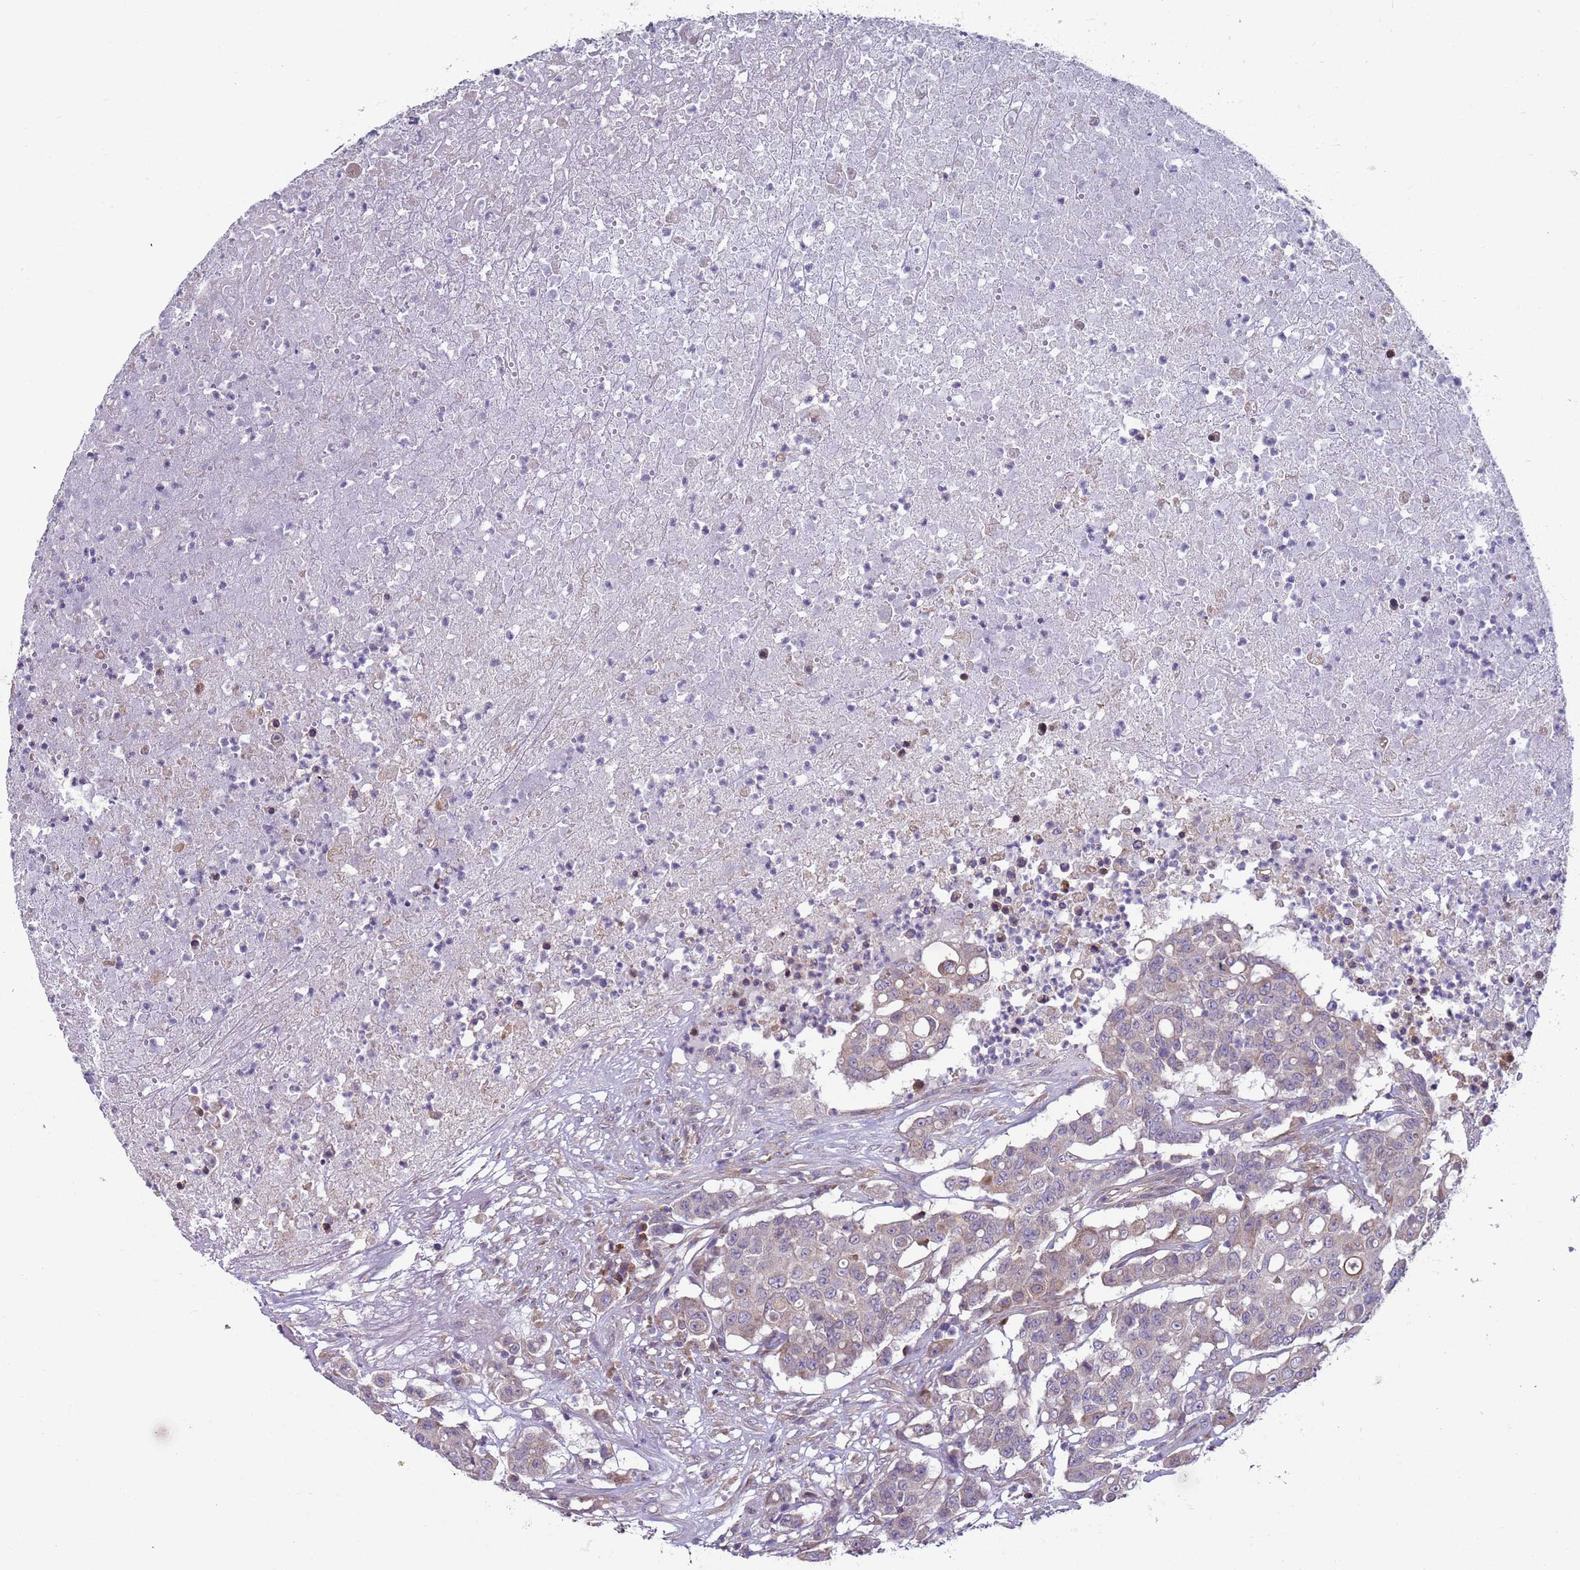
{"staining": {"intensity": "weak", "quantity": "<25%", "location": "cytoplasmic/membranous"}, "tissue": "colorectal cancer", "cell_type": "Tumor cells", "image_type": "cancer", "snomed": [{"axis": "morphology", "description": "Adenocarcinoma, NOS"}, {"axis": "topography", "description": "Colon"}], "caption": "The image displays no significant staining in tumor cells of colorectal adenocarcinoma. (DAB IHC visualized using brightfield microscopy, high magnification).", "gene": "DIP2B", "patient": {"sex": "male", "age": 51}}